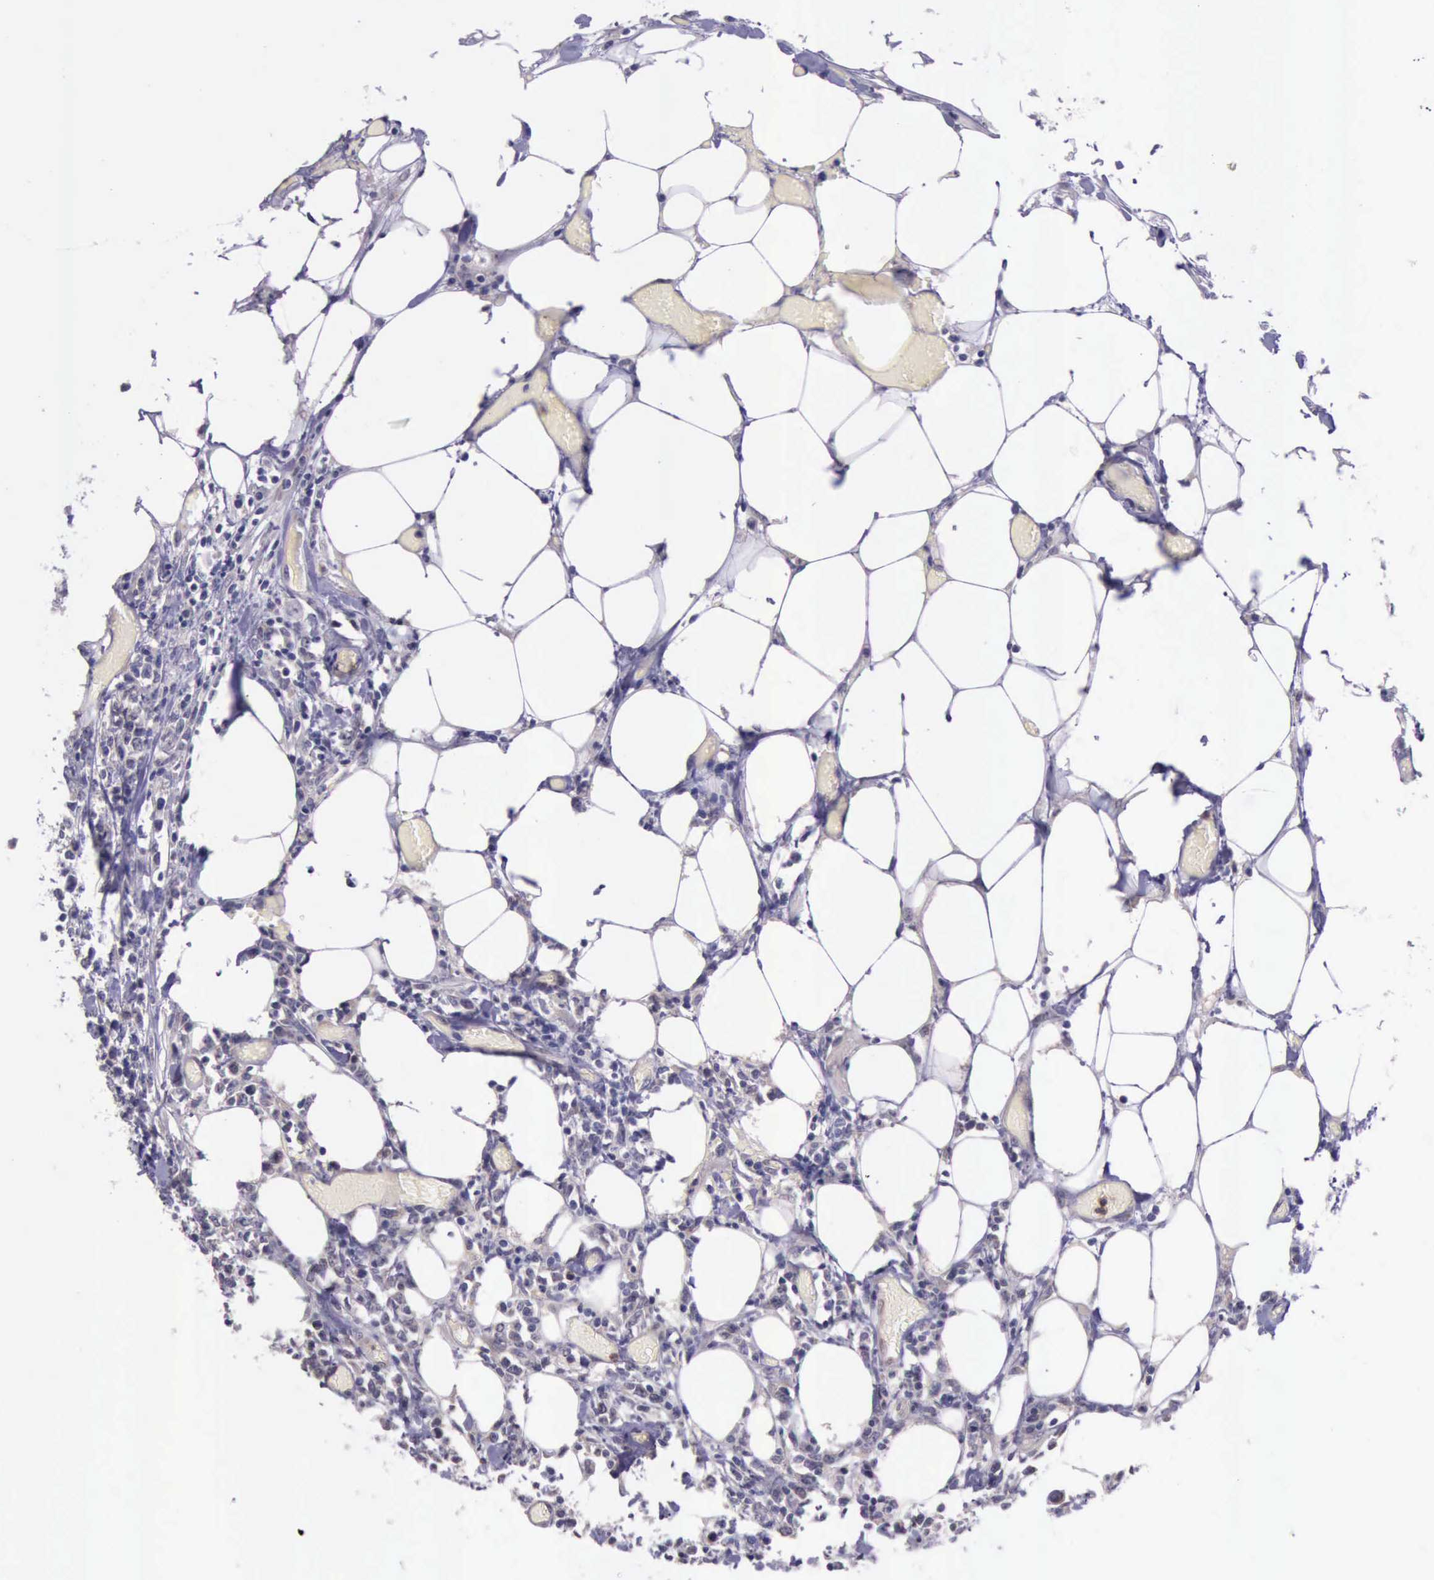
{"staining": {"intensity": "negative", "quantity": "none", "location": "none"}, "tissue": "lymphoma", "cell_type": "Tumor cells", "image_type": "cancer", "snomed": [{"axis": "morphology", "description": "Malignant lymphoma, non-Hodgkin's type, High grade"}, {"axis": "topography", "description": "Colon"}], "caption": "This photomicrograph is of malignant lymphoma, non-Hodgkin's type (high-grade) stained with immunohistochemistry to label a protein in brown with the nuclei are counter-stained blue. There is no expression in tumor cells.", "gene": "PLEK2", "patient": {"sex": "male", "age": 82}}